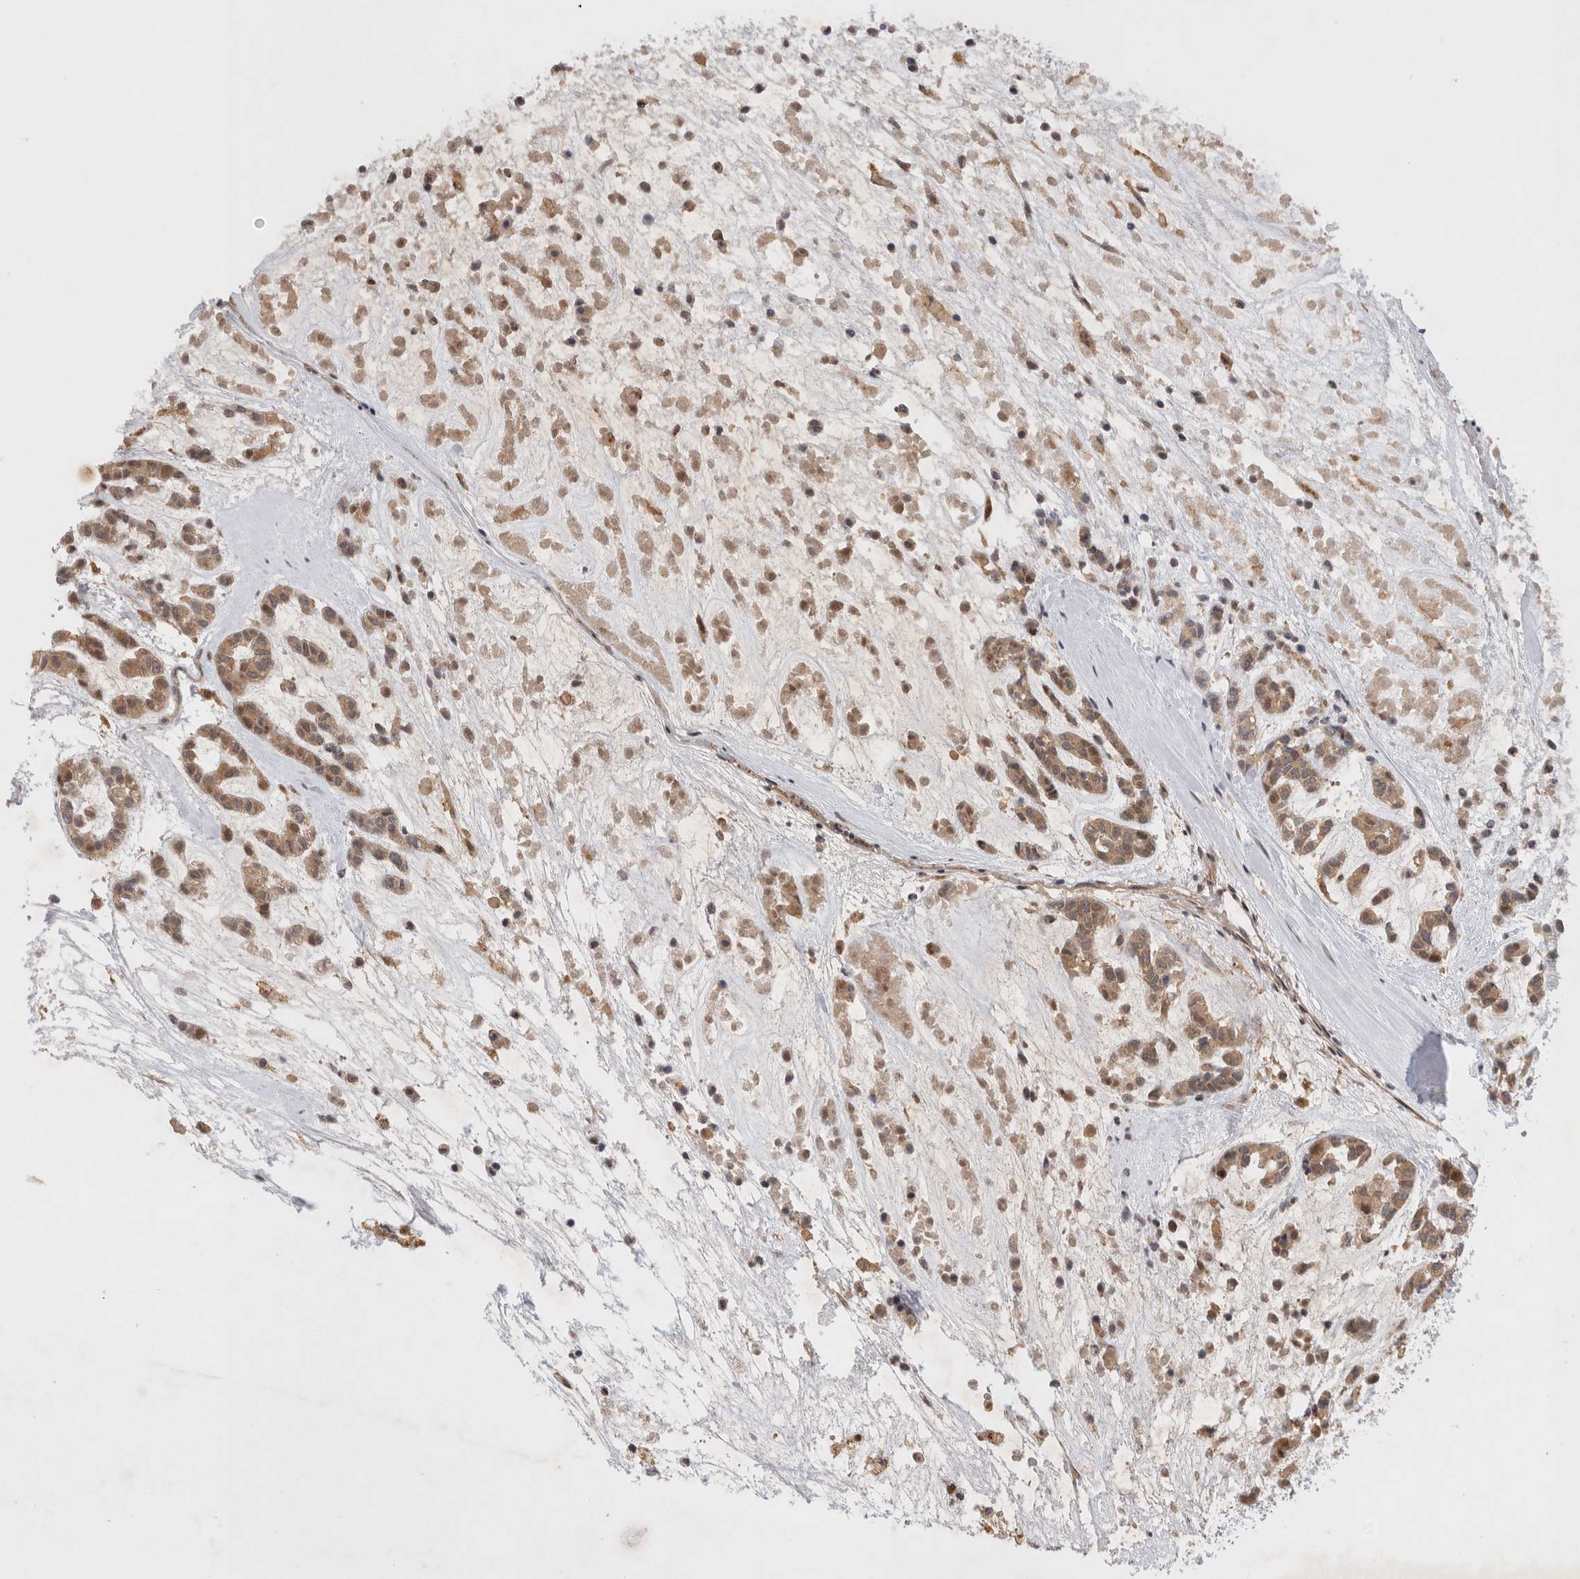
{"staining": {"intensity": "moderate", "quantity": ">75%", "location": "cytoplasmic/membranous"}, "tissue": "head and neck cancer", "cell_type": "Tumor cells", "image_type": "cancer", "snomed": [{"axis": "morphology", "description": "Adenocarcinoma, NOS"}, {"axis": "morphology", "description": "Adenoma, NOS"}, {"axis": "topography", "description": "Head-Neck"}], "caption": "Adenoma (head and neck) stained for a protein shows moderate cytoplasmic/membranous positivity in tumor cells.", "gene": "HTT", "patient": {"sex": "female", "age": 55}}